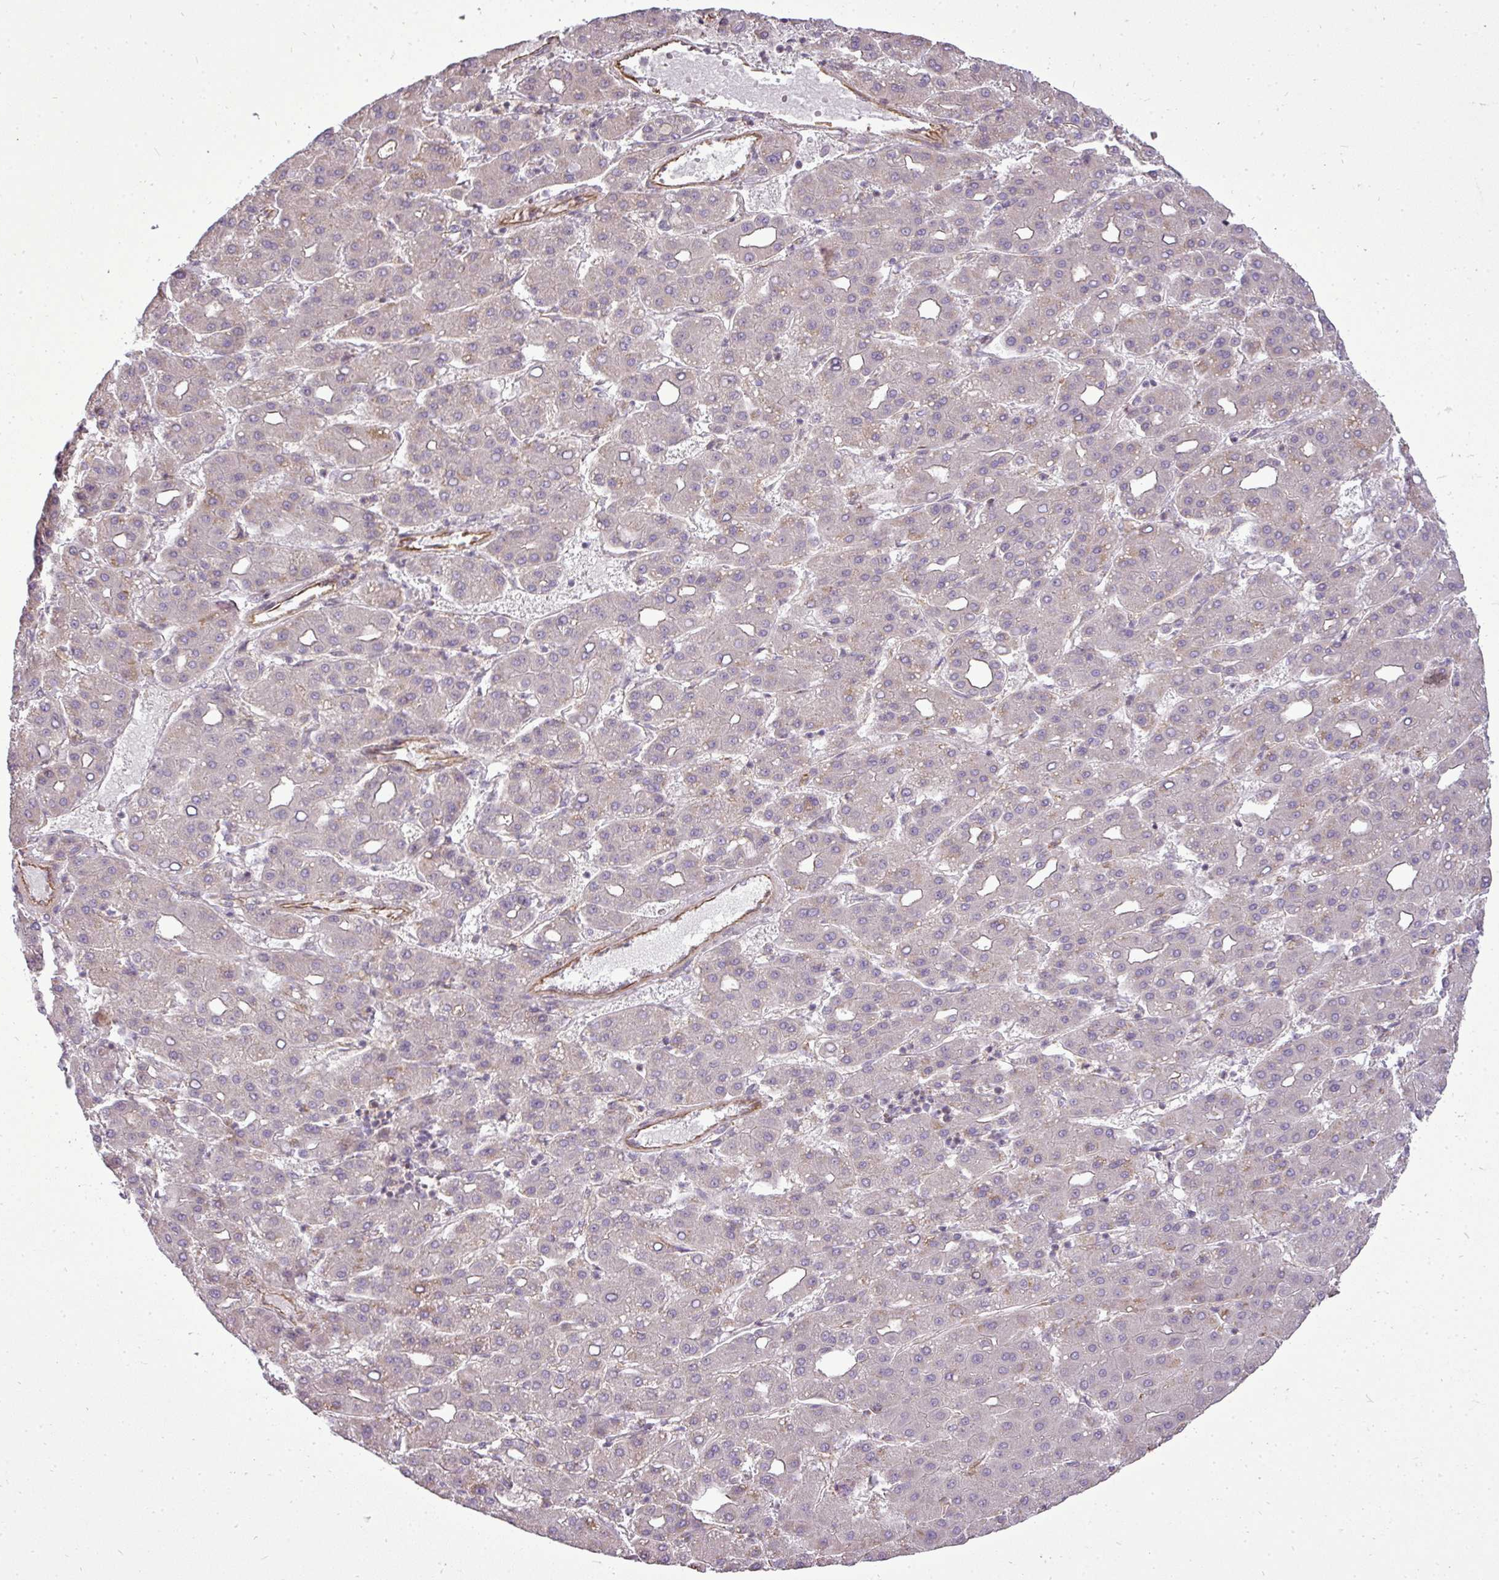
{"staining": {"intensity": "negative", "quantity": "none", "location": "none"}, "tissue": "liver cancer", "cell_type": "Tumor cells", "image_type": "cancer", "snomed": [{"axis": "morphology", "description": "Carcinoma, Hepatocellular, NOS"}, {"axis": "topography", "description": "Liver"}], "caption": "Immunohistochemistry (IHC) of human liver cancer (hepatocellular carcinoma) reveals no staining in tumor cells.", "gene": "PDRG1", "patient": {"sex": "male", "age": 65}}